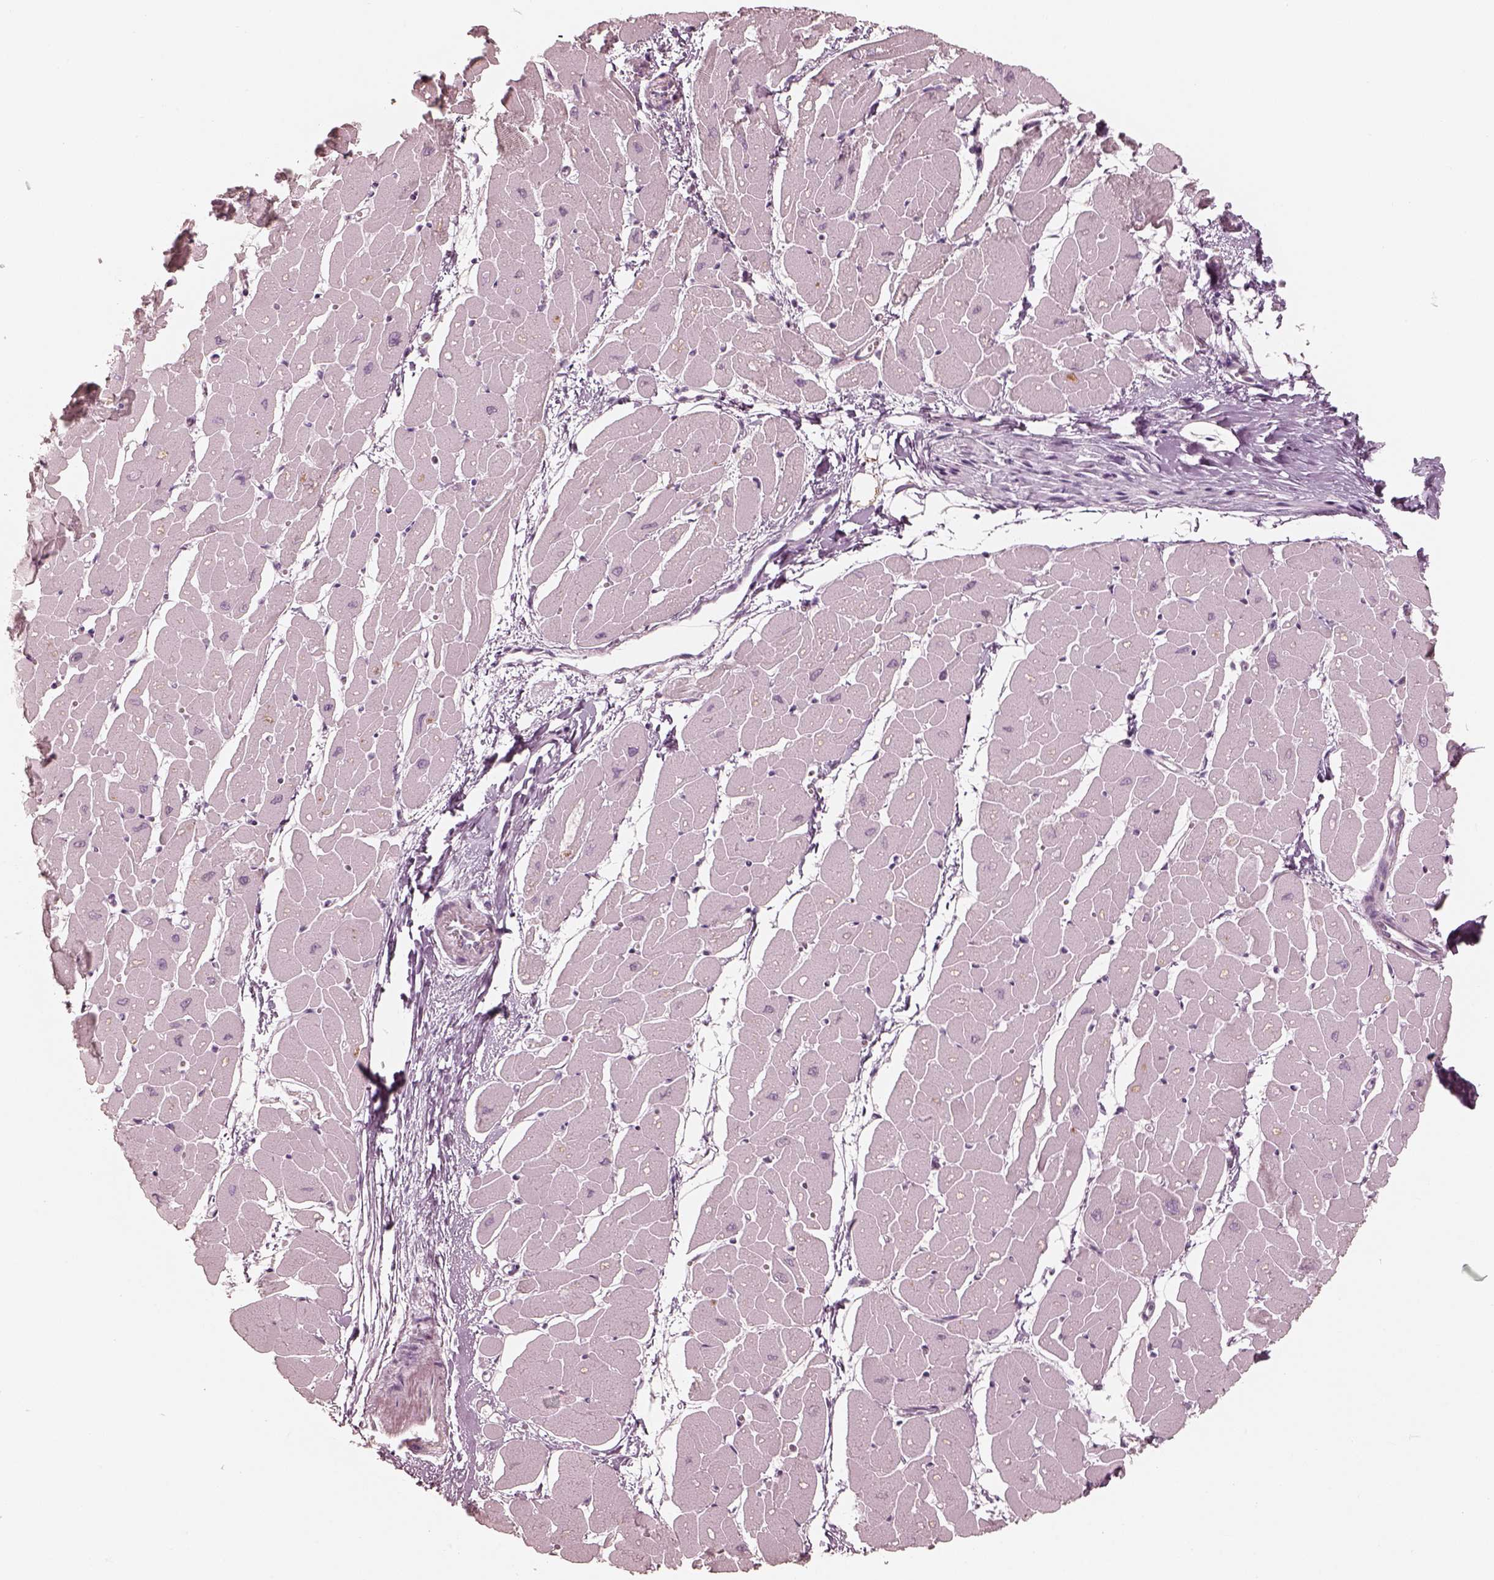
{"staining": {"intensity": "weak", "quantity": "<25%", "location": "cytoplasmic/membranous"}, "tissue": "heart muscle", "cell_type": "Cardiomyocytes", "image_type": "normal", "snomed": [{"axis": "morphology", "description": "Normal tissue, NOS"}, {"axis": "topography", "description": "Heart"}], "caption": "Immunohistochemistry photomicrograph of benign heart muscle: heart muscle stained with DAB exhibits no significant protein positivity in cardiomyocytes. The staining was performed using DAB (3,3'-diaminobenzidine) to visualize the protein expression in brown, while the nuclei were stained in blue with hematoxylin (Magnification: 20x).", "gene": "ACACB", "patient": {"sex": "male", "age": 57}}